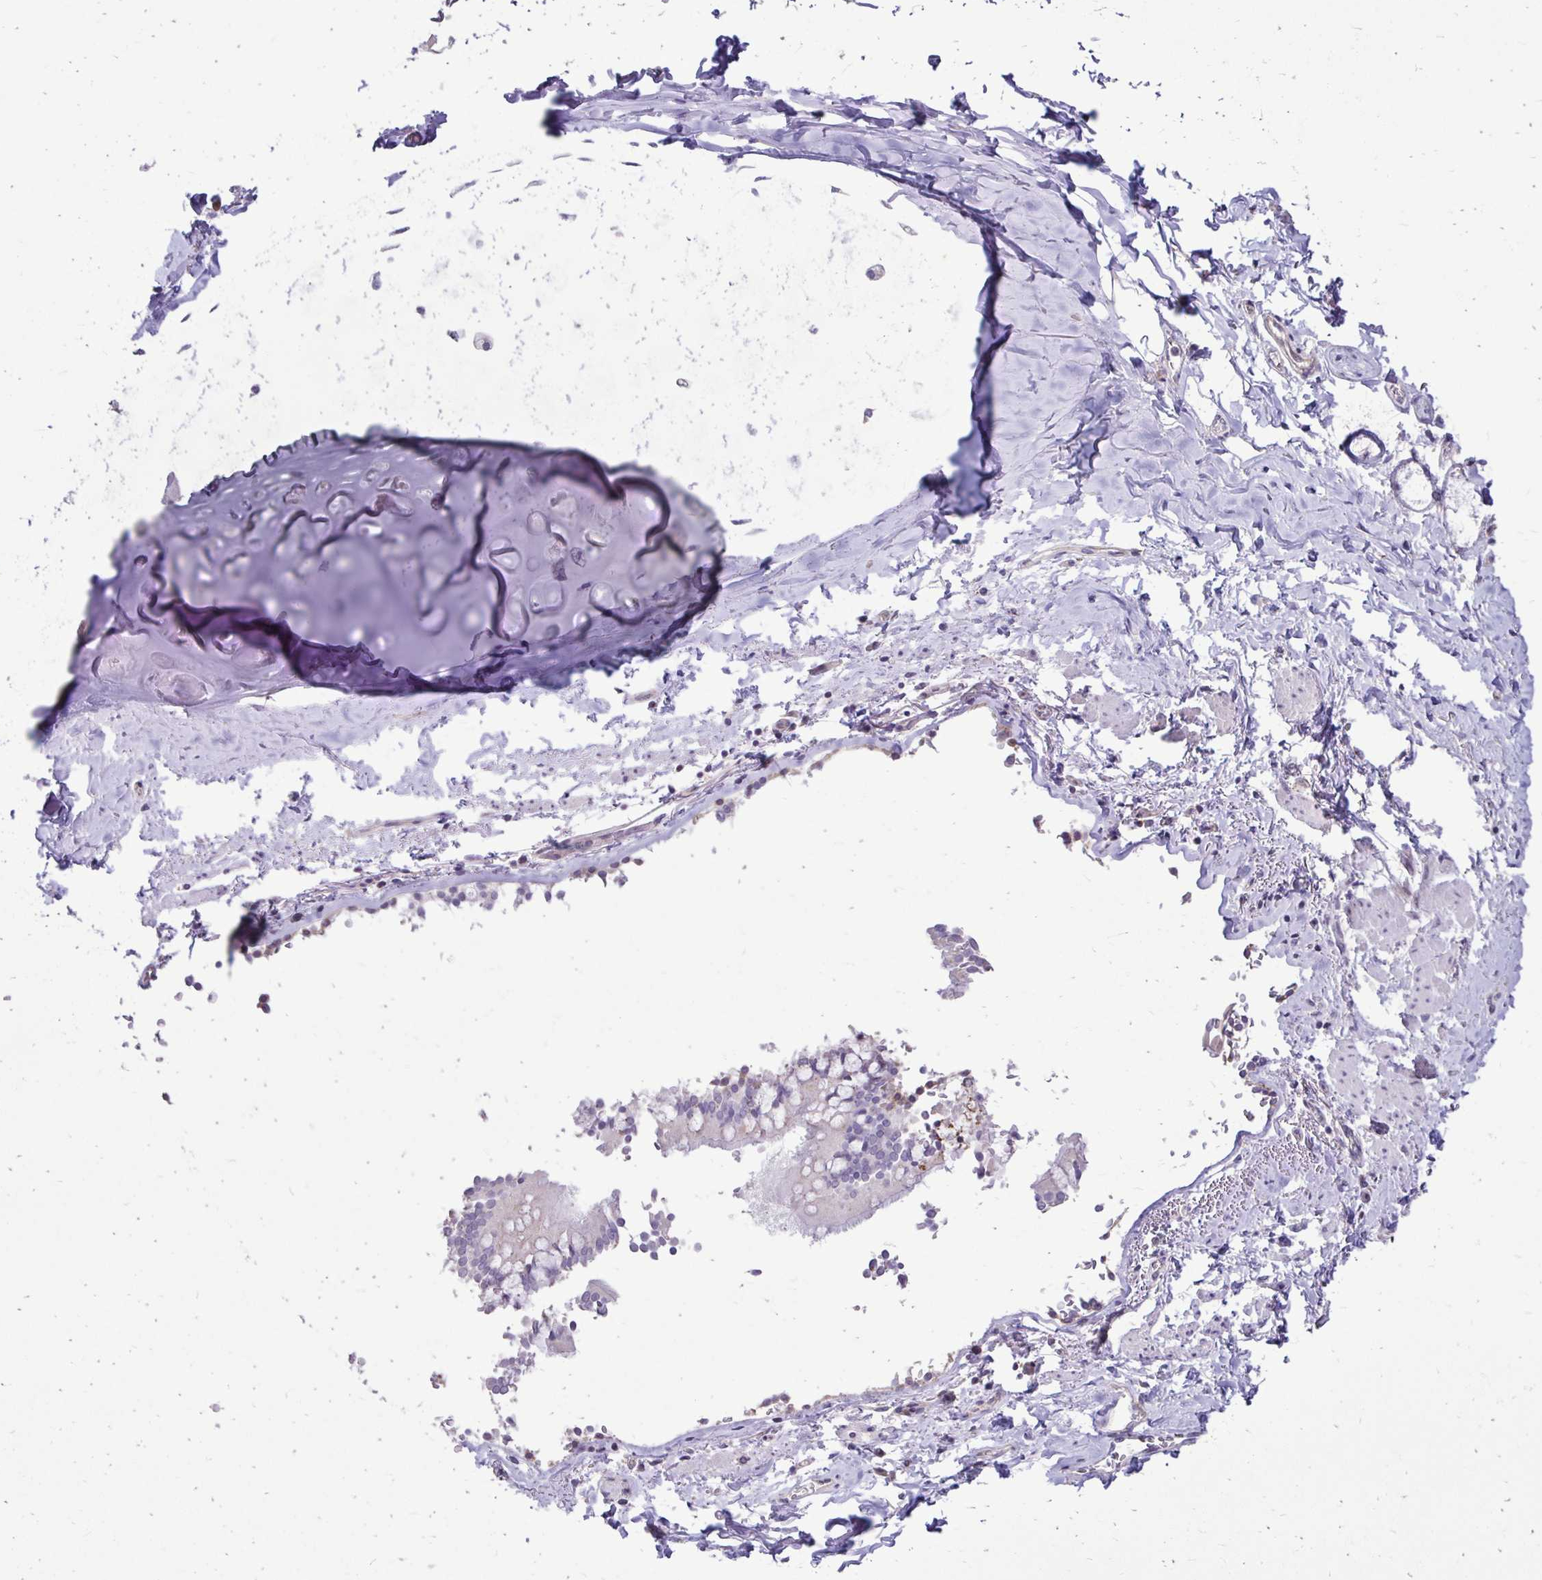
{"staining": {"intensity": "negative", "quantity": "none", "location": "none"}, "tissue": "adipose tissue", "cell_type": "Adipocytes", "image_type": "normal", "snomed": [{"axis": "morphology", "description": "Normal tissue, NOS"}, {"axis": "topography", "description": "Cartilage tissue"}, {"axis": "topography", "description": "Bronchus"}, {"axis": "topography", "description": "Peripheral nerve tissue"}], "caption": "Image shows no significant protein staining in adipocytes of normal adipose tissue. (DAB IHC with hematoxylin counter stain).", "gene": "GAS2", "patient": {"sex": "male", "age": 67}}